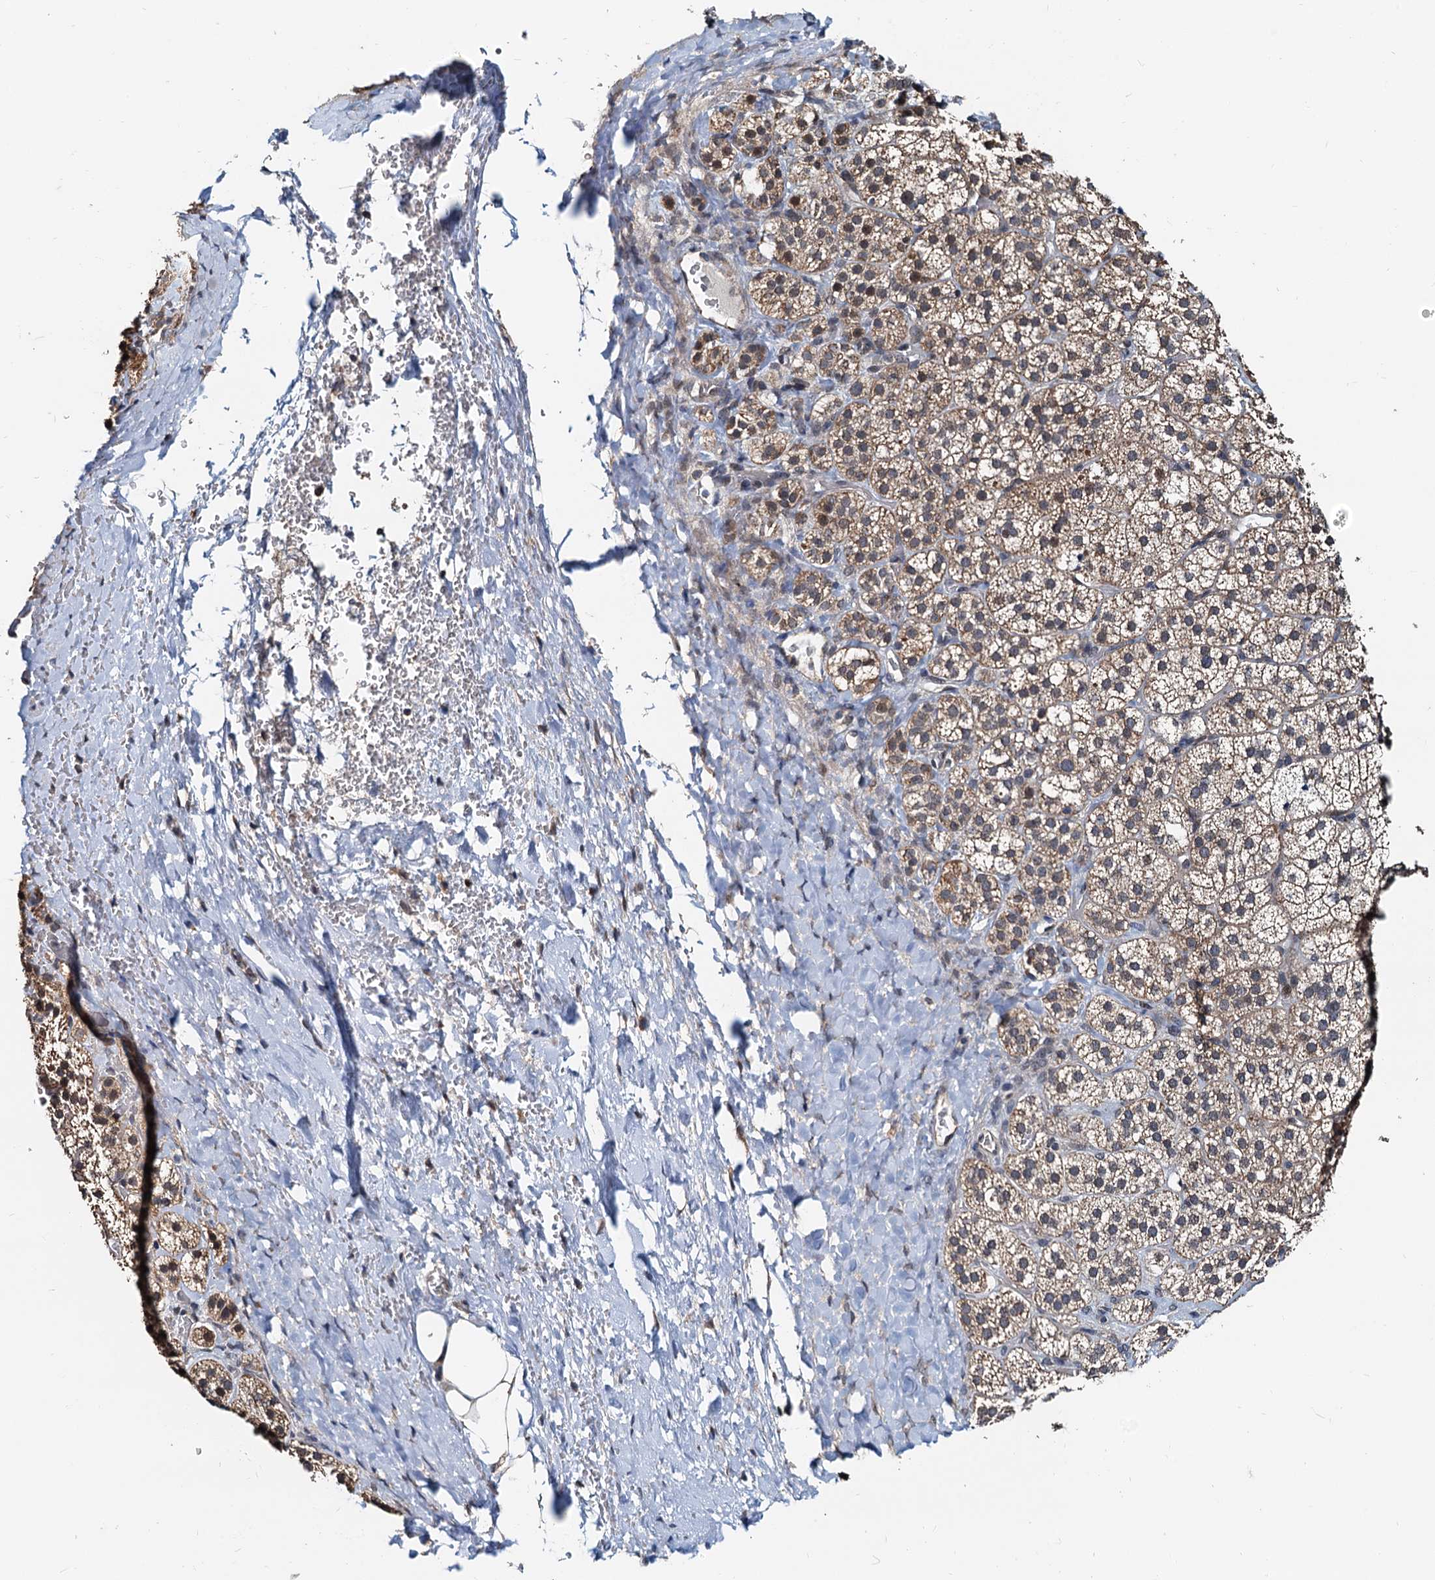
{"staining": {"intensity": "moderate", "quantity": "25%-75%", "location": "cytoplasmic/membranous"}, "tissue": "adrenal gland", "cell_type": "Glandular cells", "image_type": "normal", "snomed": [{"axis": "morphology", "description": "Normal tissue, NOS"}, {"axis": "topography", "description": "Adrenal gland"}], "caption": "Immunohistochemistry (IHC) (DAB (3,3'-diaminobenzidine)) staining of unremarkable adrenal gland shows moderate cytoplasmic/membranous protein positivity in about 25%-75% of glandular cells. (brown staining indicates protein expression, while blue staining denotes nuclei).", "gene": "MCMBP", "patient": {"sex": "female", "age": 44}}